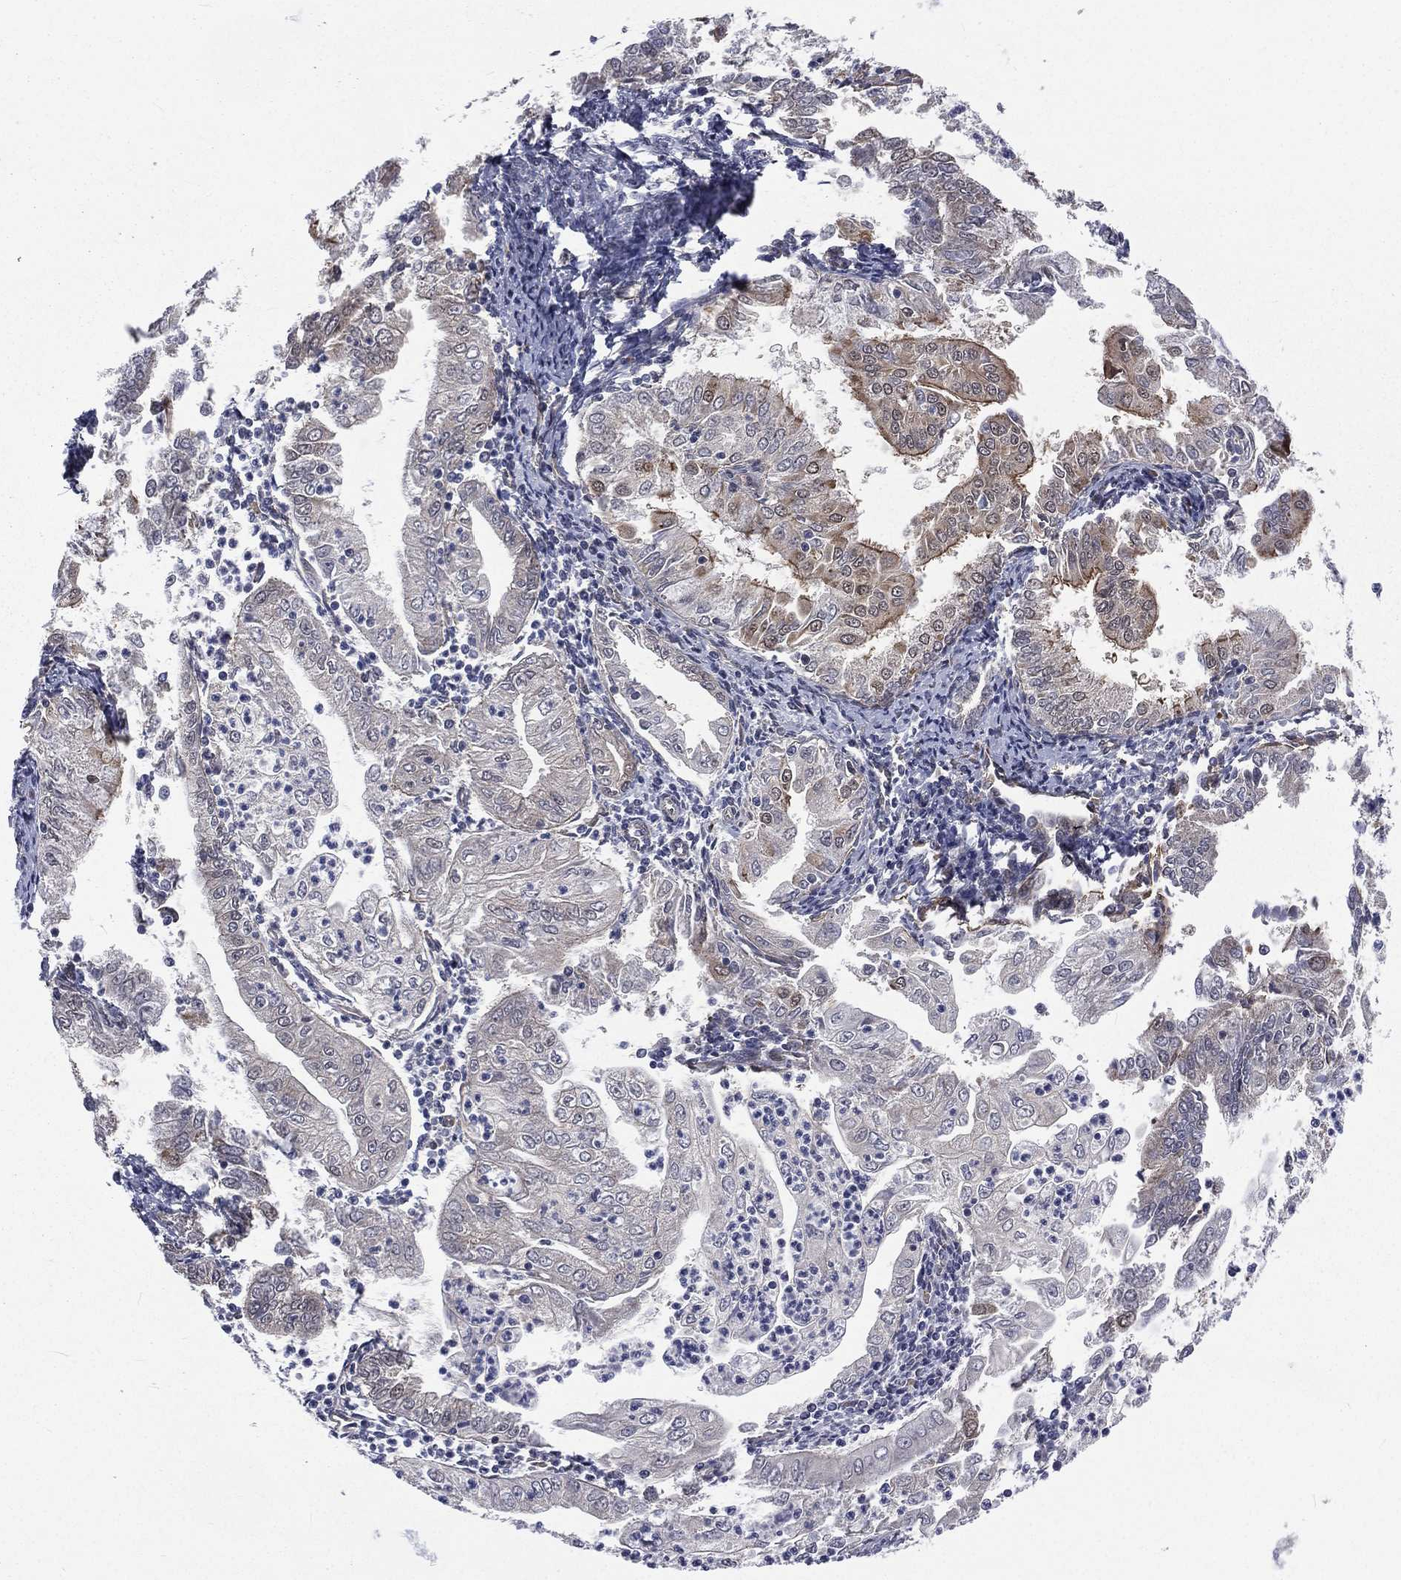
{"staining": {"intensity": "moderate", "quantity": "<25%", "location": "cytoplasmic/membranous"}, "tissue": "endometrial cancer", "cell_type": "Tumor cells", "image_type": "cancer", "snomed": [{"axis": "morphology", "description": "Adenocarcinoma, NOS"}, {"axis": "topography", "description": "Endometrium"}], "caption": "Endometrial cancer stained with a protein marker demonstrates moderate staining in tumor cells.", "gene": "ARL3", "patient": {"sex": "female", "age": 56}}